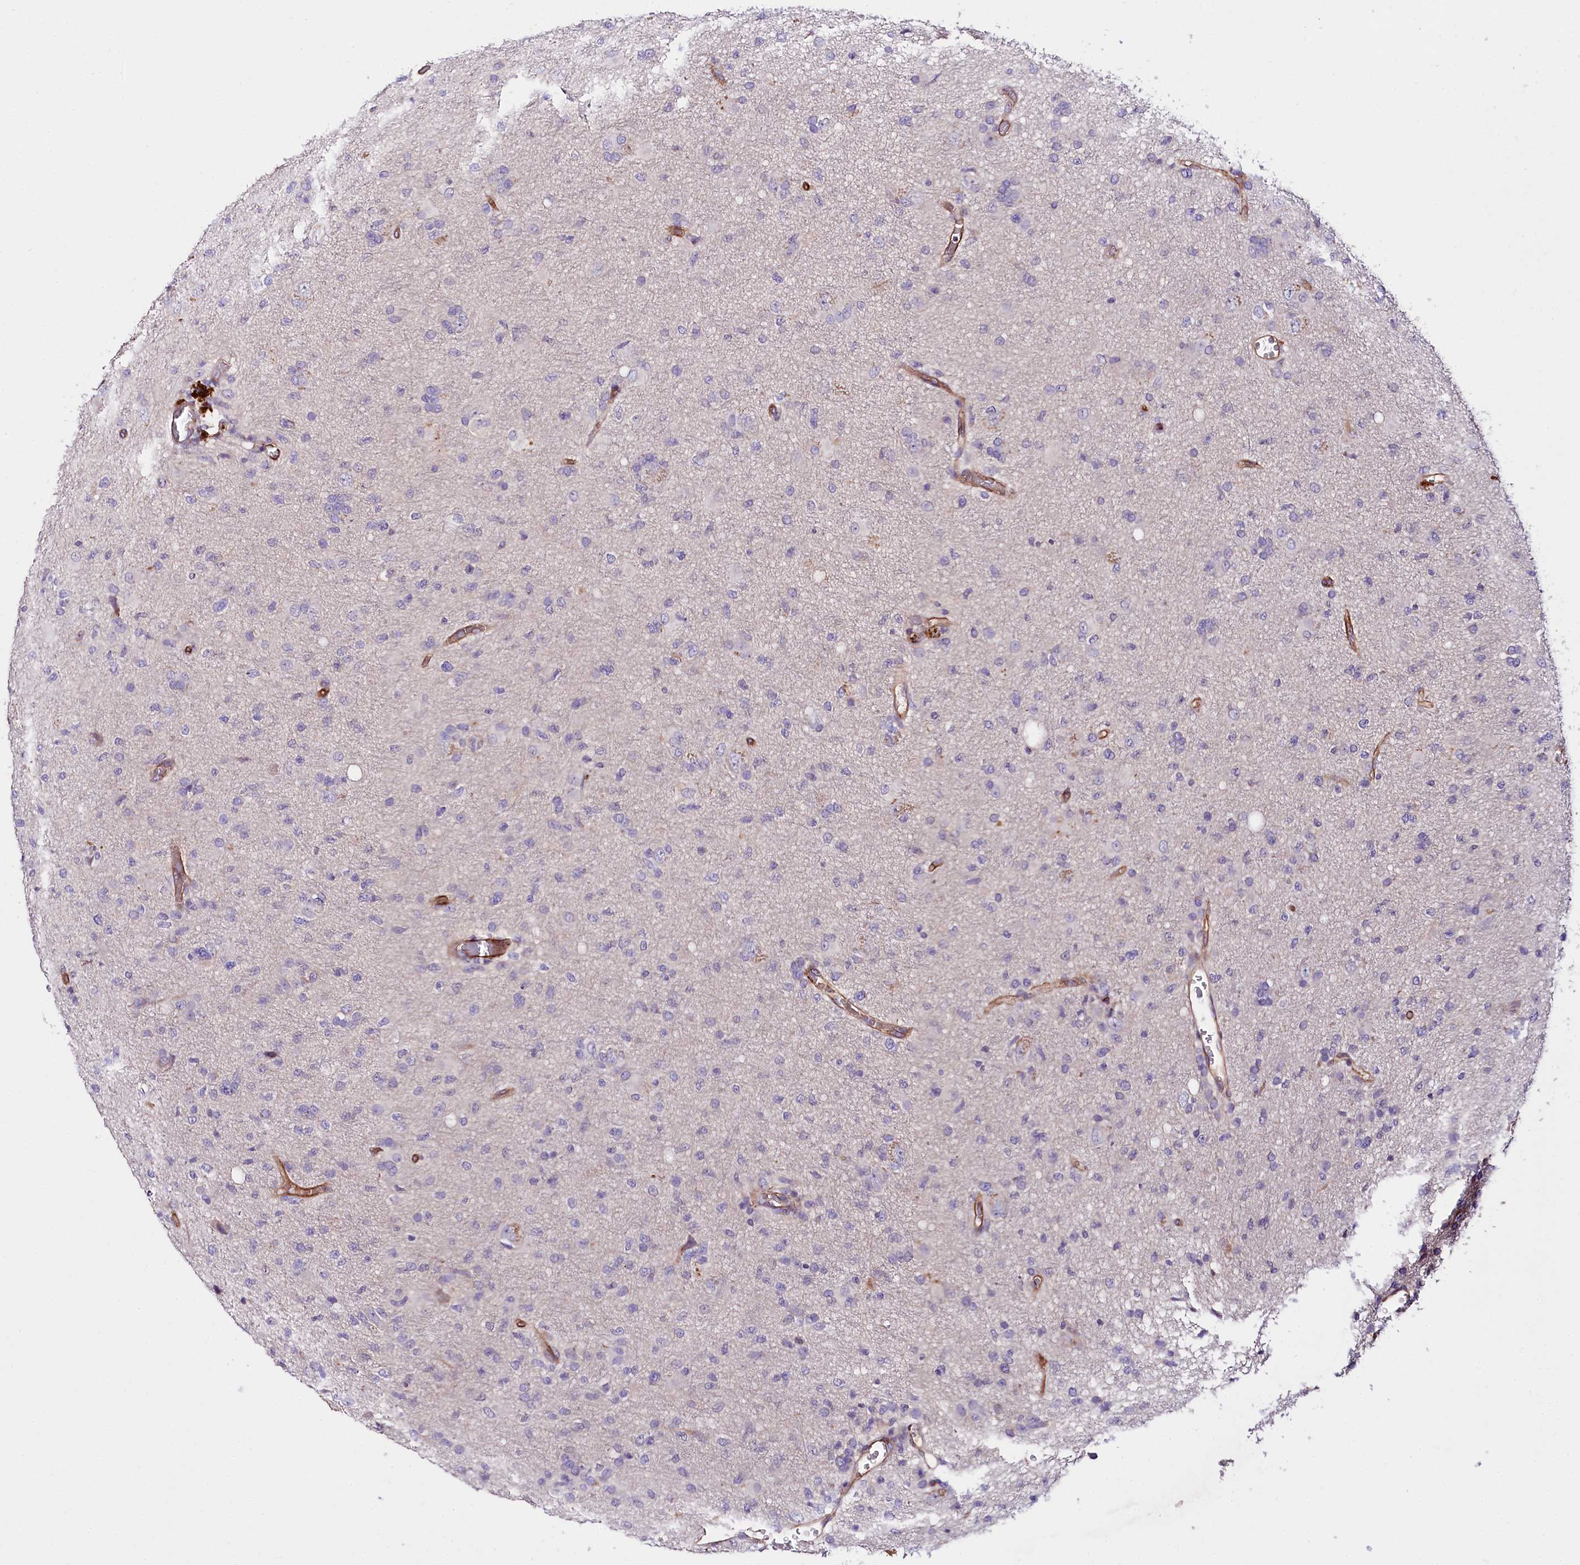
{"staining": {"intensity": "negative", "quantity": "none", "location": "none"}, "tissue": "glioma", "cell_type": "Tumor cells", "image_type": "cancer", "snomed": [{"axis": "morphology", "description": "Glioma, malignant, High grade"}, {"axis": "topography", "description": "Brain"}], "caption": "DAB (3,3'-diaminobenzidine) immunohistochemical staining of glioma displays no significant staining in tumor cells.", "gene": "SLC7A1", "patient": {"sex": "female", "age": 57}}